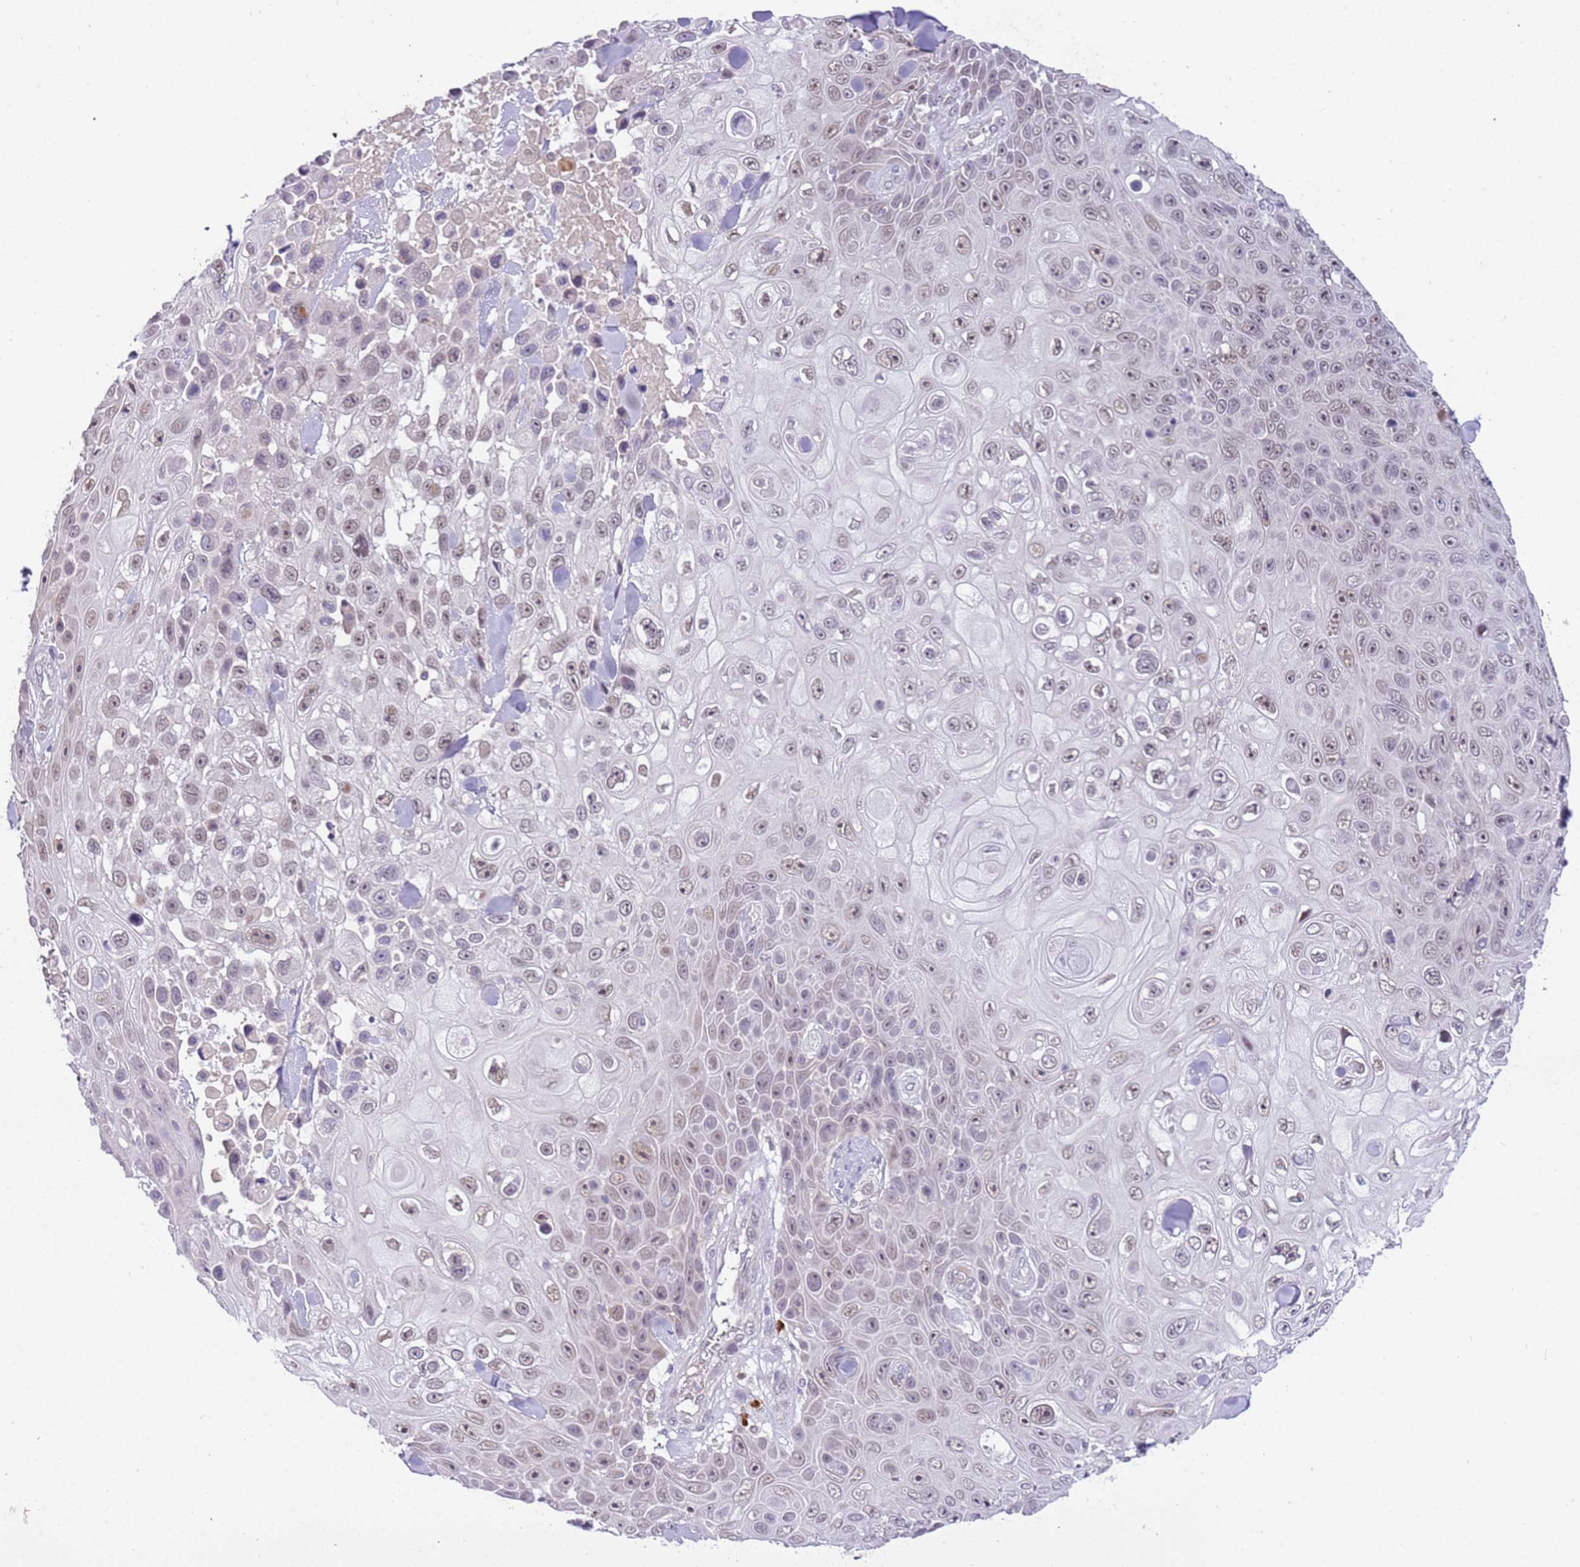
{"staining": {"intensity": "weak", "quantity": "25%-75%", "location": "nuclear"}, "tissue": "skin cancer", "cell_type": "Tumor cells", "image_type": "cancer", "snomed": [{"axis": "morphology", "description": "Squamous cell carcinoma, NOS"}, {"axis": "topography", "description": "Skin"}], "caption": "Protein expression analysis of human skin squamous cell carcinoma reveals weak nuclear staining in about 25%-75% of tumor cells.", "gene": "MAGEF1", "patient": {"sex": "male", "age": 82}}